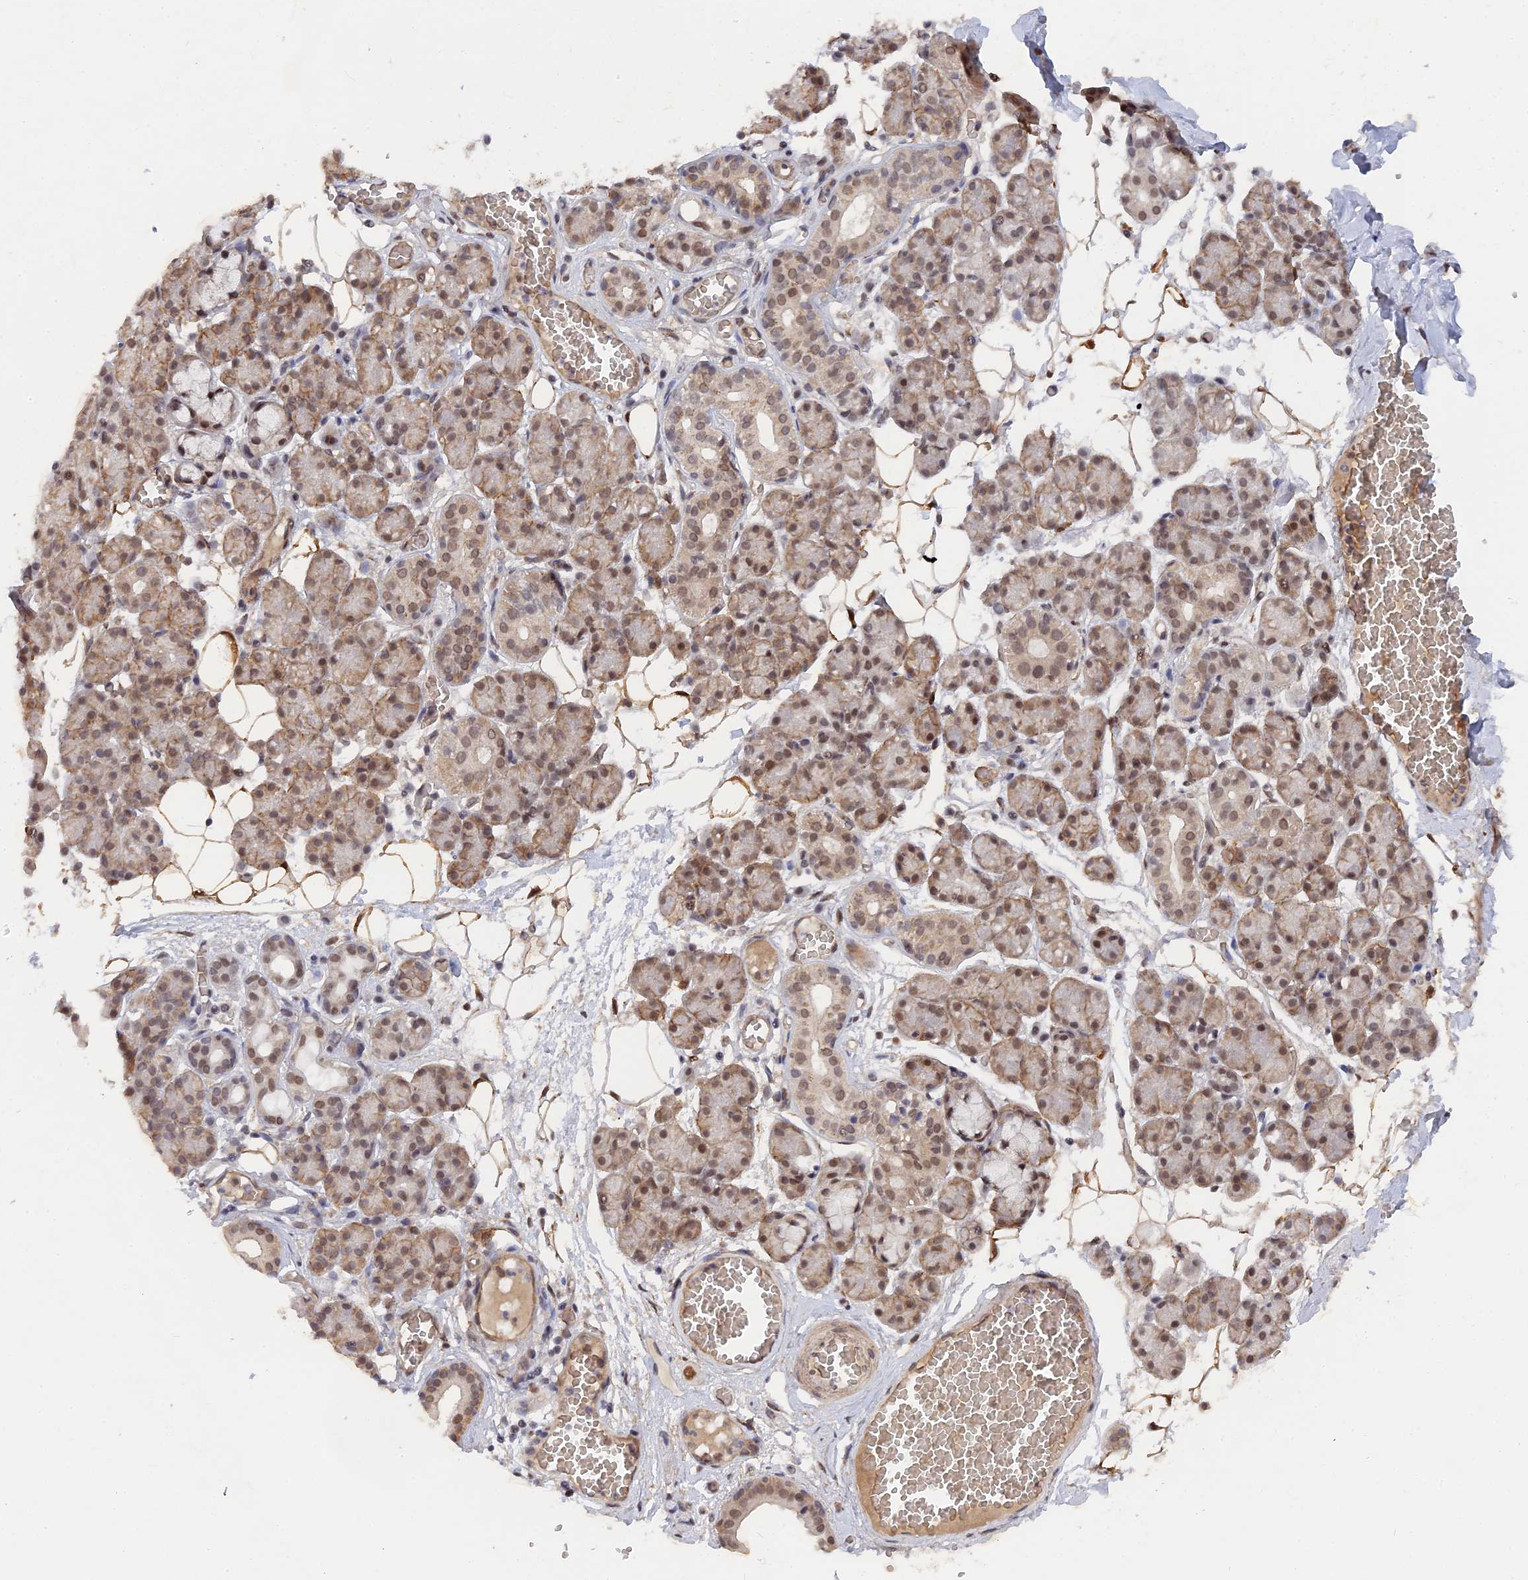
{"staining": {"intensity": "moderate", "quantity": ">75%", "location": "nuclear"}, "tissue": "salivary gland", "cell_type": "Glandular cells", "image_type": "normal", "snomed": [{"axis": "morphology", "description": "Normal tissue, NOS"}, {"axis": "topography", "description": "Salivary gland"}], "caption": "Glandular cells reveal moderate nuclear positivity in about >75% of cells in unremarkable salivary gland. Ihc stains the protein in brown and the nuclei are stained blue.", "gene": "CCDC85A", "patient": {"sex": "male", "age": 63}}